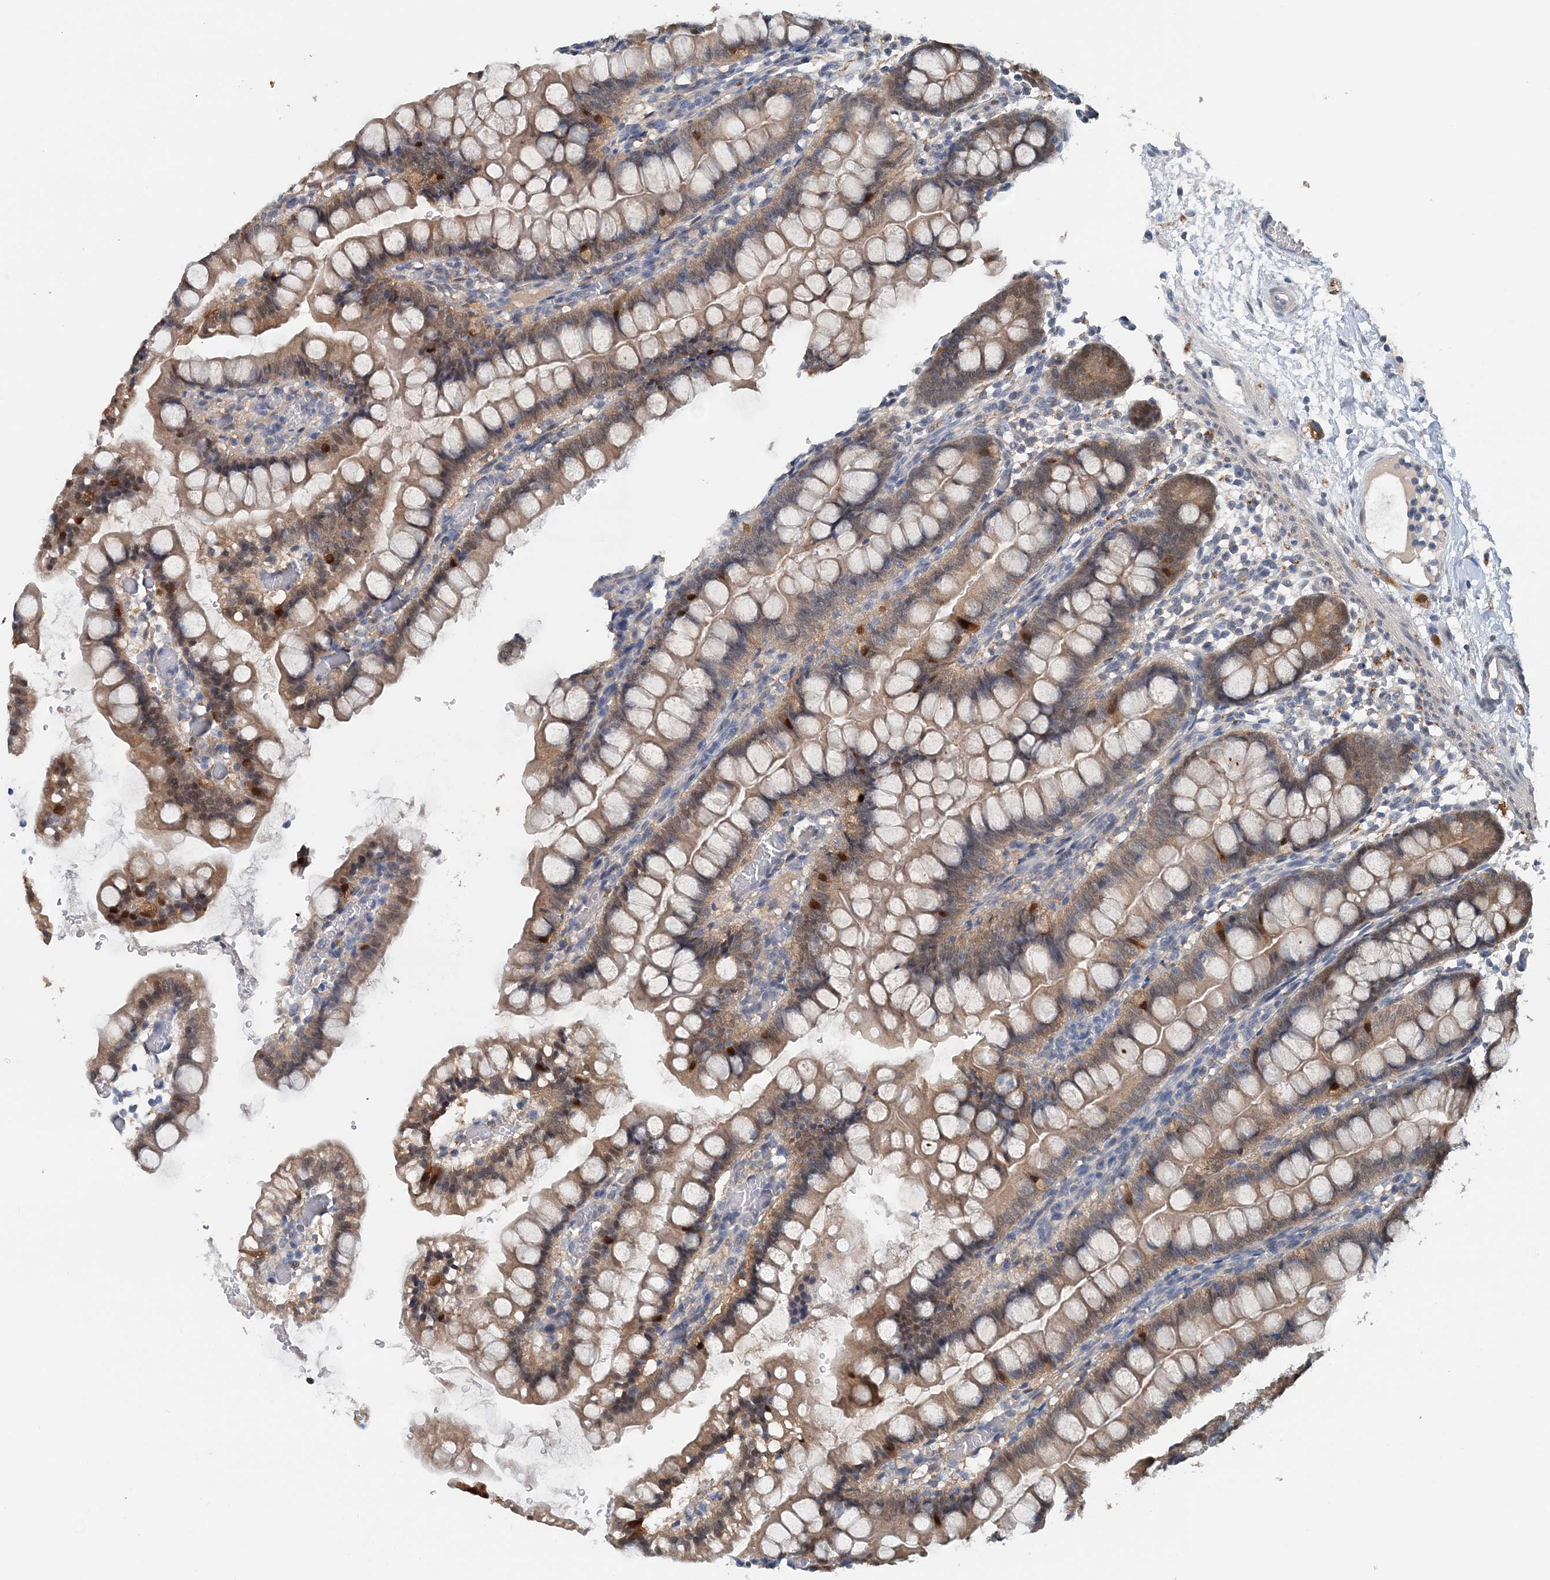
{"staining": {"intensity": "moderate", "quantity": ">75%", "location": "cytoplasmic/membranous,nuclear"}, "tissue": "small intestine", "cell_type": "Glandular cells", "image_type": "normal", "snomed": [{"axis": "morphology", "description": "Normal tissue, NOS"}, {"axis": "morphology", "description": "Developmental malformation"}, {"axis": "topography", "description": "Small intestine"}], "caption": "Glandular cells display medium levels of moderate cytoplasmic/membranous,nuclear positivity in approximately >75% of cells in unremarkable small intestine.", "gene": "PFN2", "patient": {"sex": "male"}}